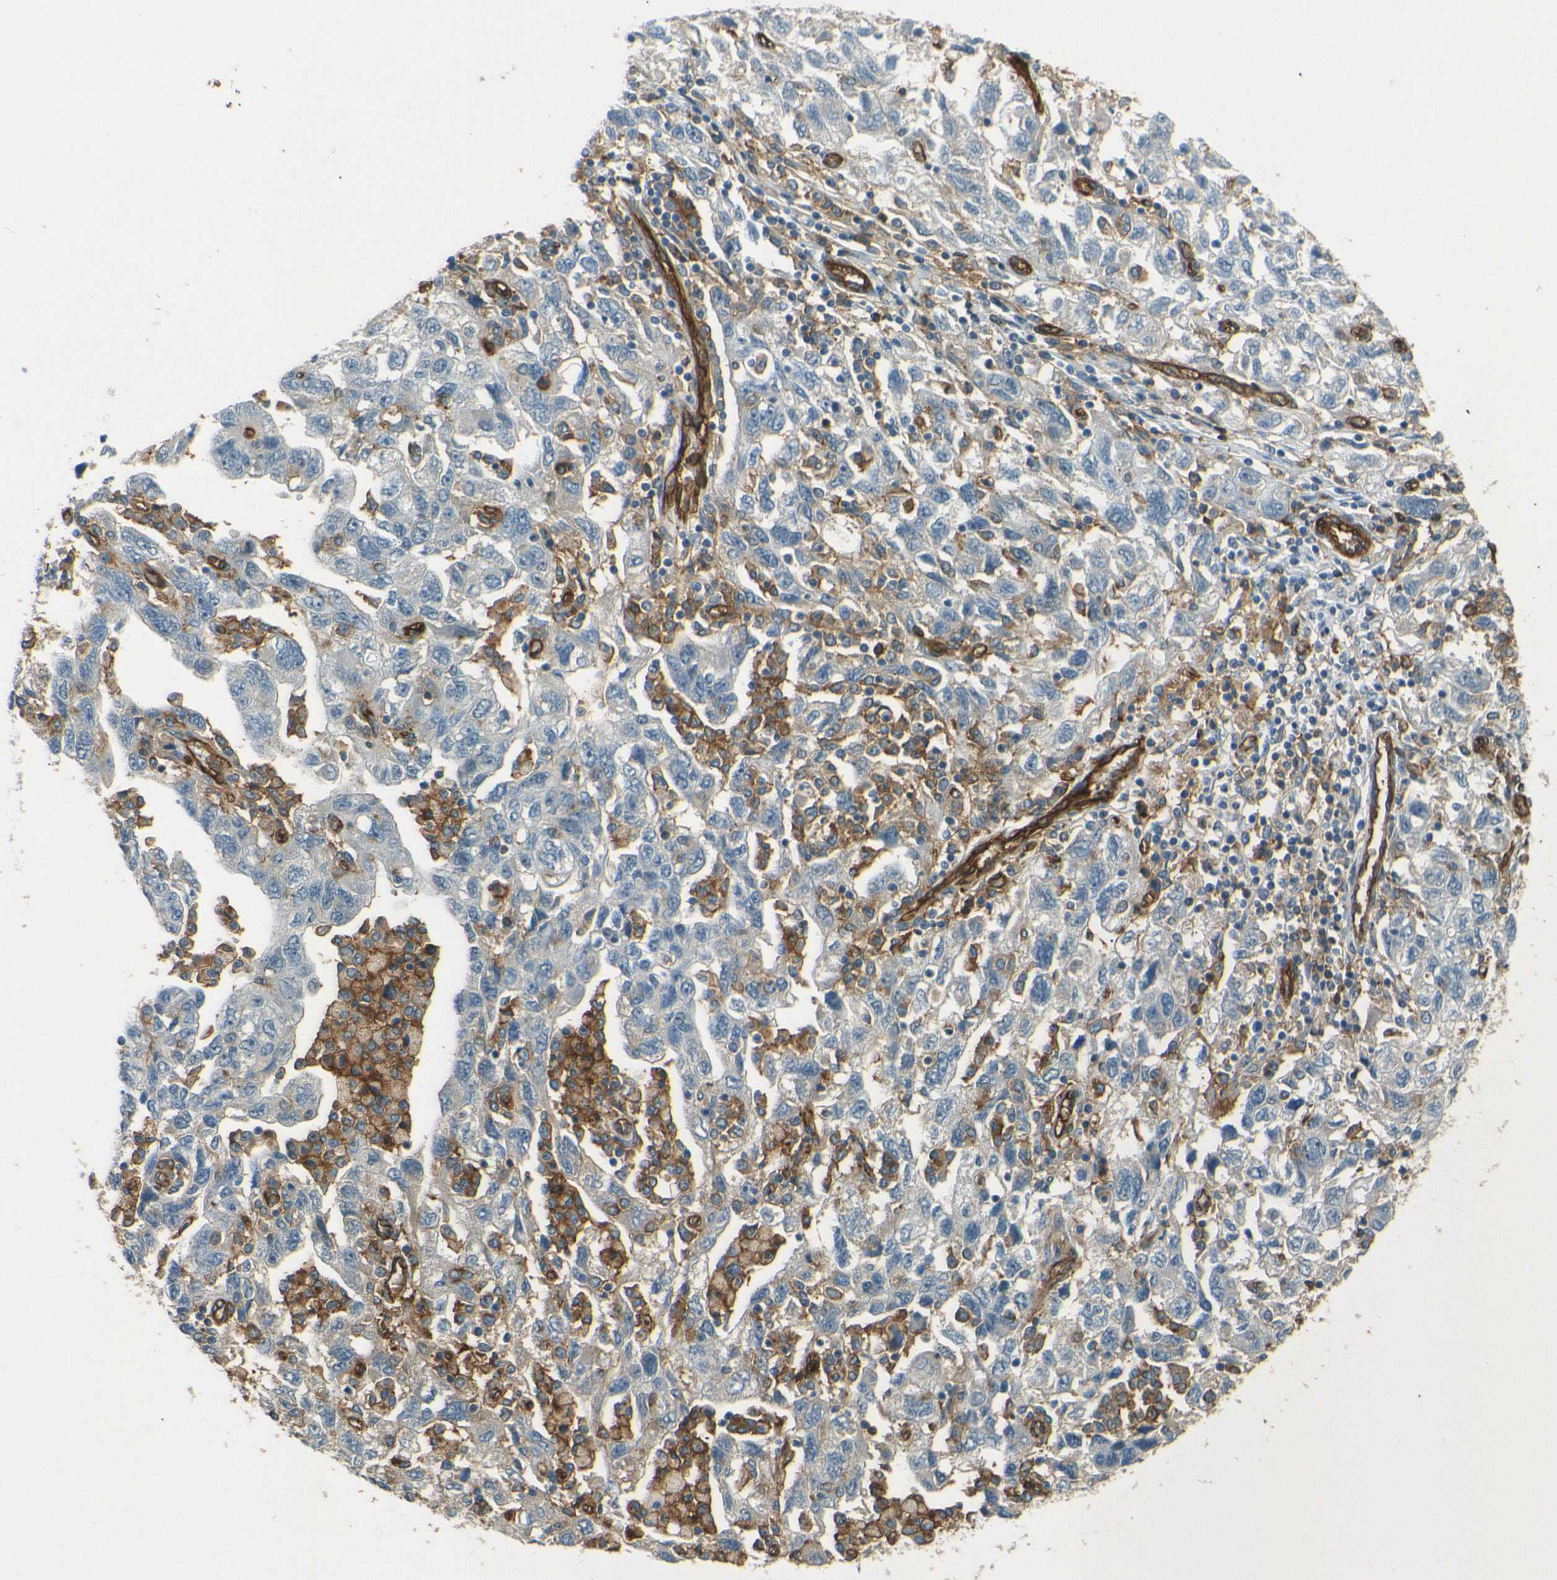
{"staining": {"intensity": "negative", "quantity": "none", "location": "none"}, "tissue": "ovarian cancer", "cell_type": "Tumor cells", "image_type": "cancer", "snomed": [{"axis": "morphology", "description": "Carcinoma, NOS"}, {"axis": "morphology", "description": "Cystadenocarcinoma, serous, NOS"}, {"axis": "topography", "description": "Ovary"}], "caption": "Immunohistochemical staining of human ovarian cancer (serous cystadenocarcinoma) exhibits no significant positivity in tumor cells.", "gene": "ENTPD1", "patient": {"sex": "female", "age": 69}}